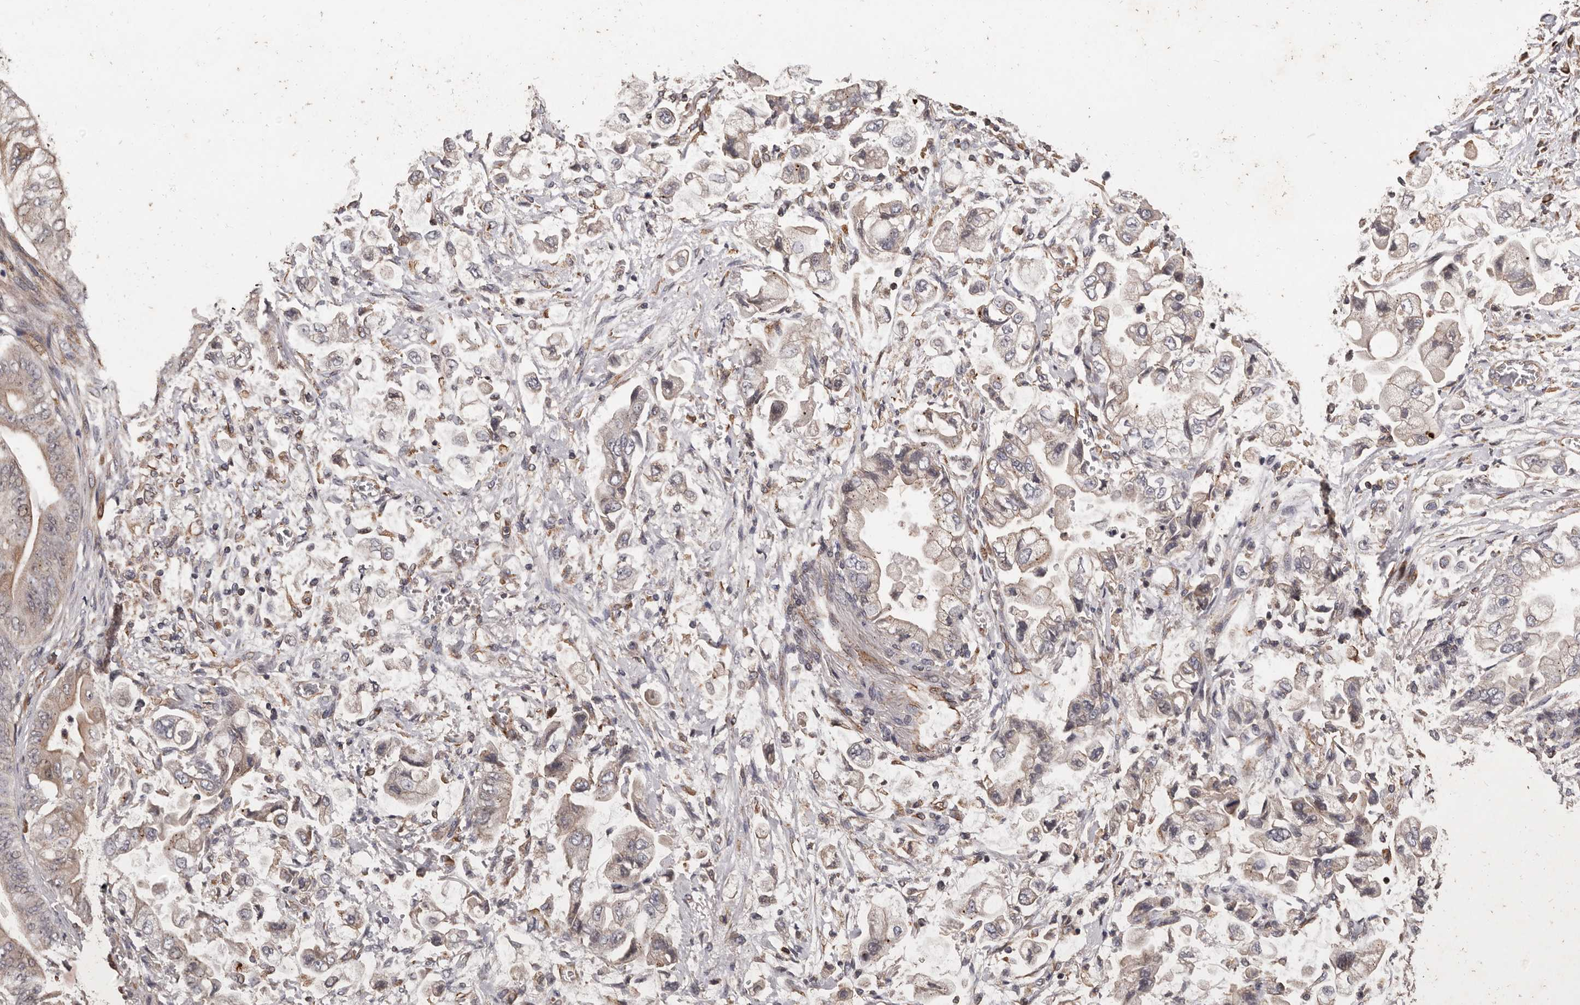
{"staining": {"intensity": "weak", "quantity": "<25%", "location": "cytoplasmic/membranous"}, "tissue": "stomach cancer", "cell_type": "Tumor cells", "image_type": "cancer", "snomed": [{"axis": "morphology", "description": "Adenocarcinoma, NOS"}, {"axis": "topography", "description": "Stomach"}], "caption": "Immunohistochemical staining of stomach adenocarcinoma displays no significant staining in tumor cells.", "gene": "BRAT1", "patient": {"sex": "male", "age": 62}}